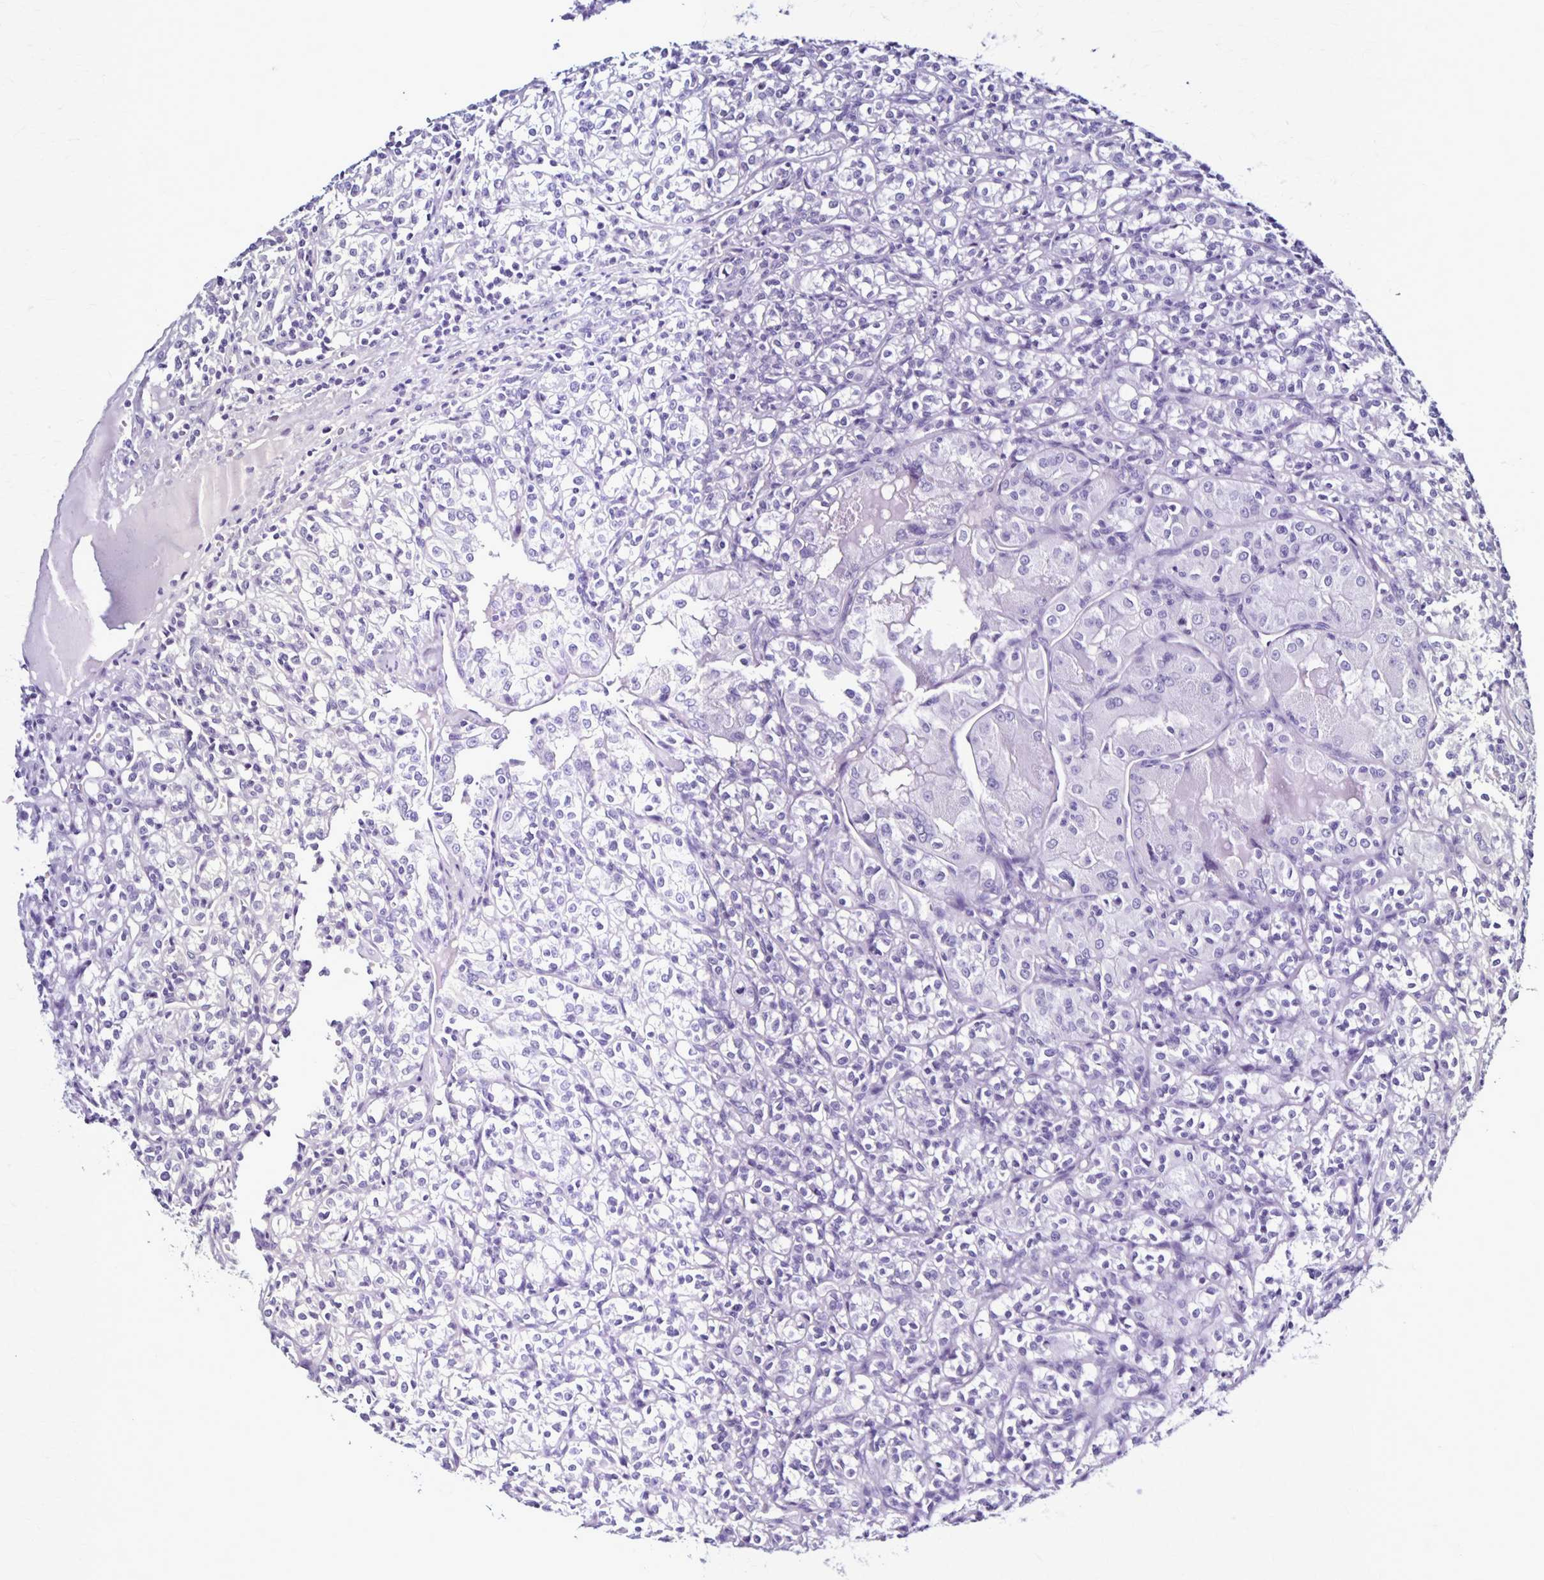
{"staining": {"intensity": "negative", "quantity": "none", "location": "none"}, "tissue": "renal cancer", "cell_type": "Tumor cells", "image_type": "cancer", "snomed": [{"axis": "morphology", "description": "Adenocarcinoma, NOS"}, {"axis": "topography", "description": "Kidney"}], "caption": "High power microscopy histopathology image of an immunohistochemistry histopathology image of adenocarcinoma (renal), revealing no significant staining in tumor cells. (IHC, brightfield microscopy, high magnification).", "gene": "PLXNA4", "patient": {"sex": "male", "age": 36}}